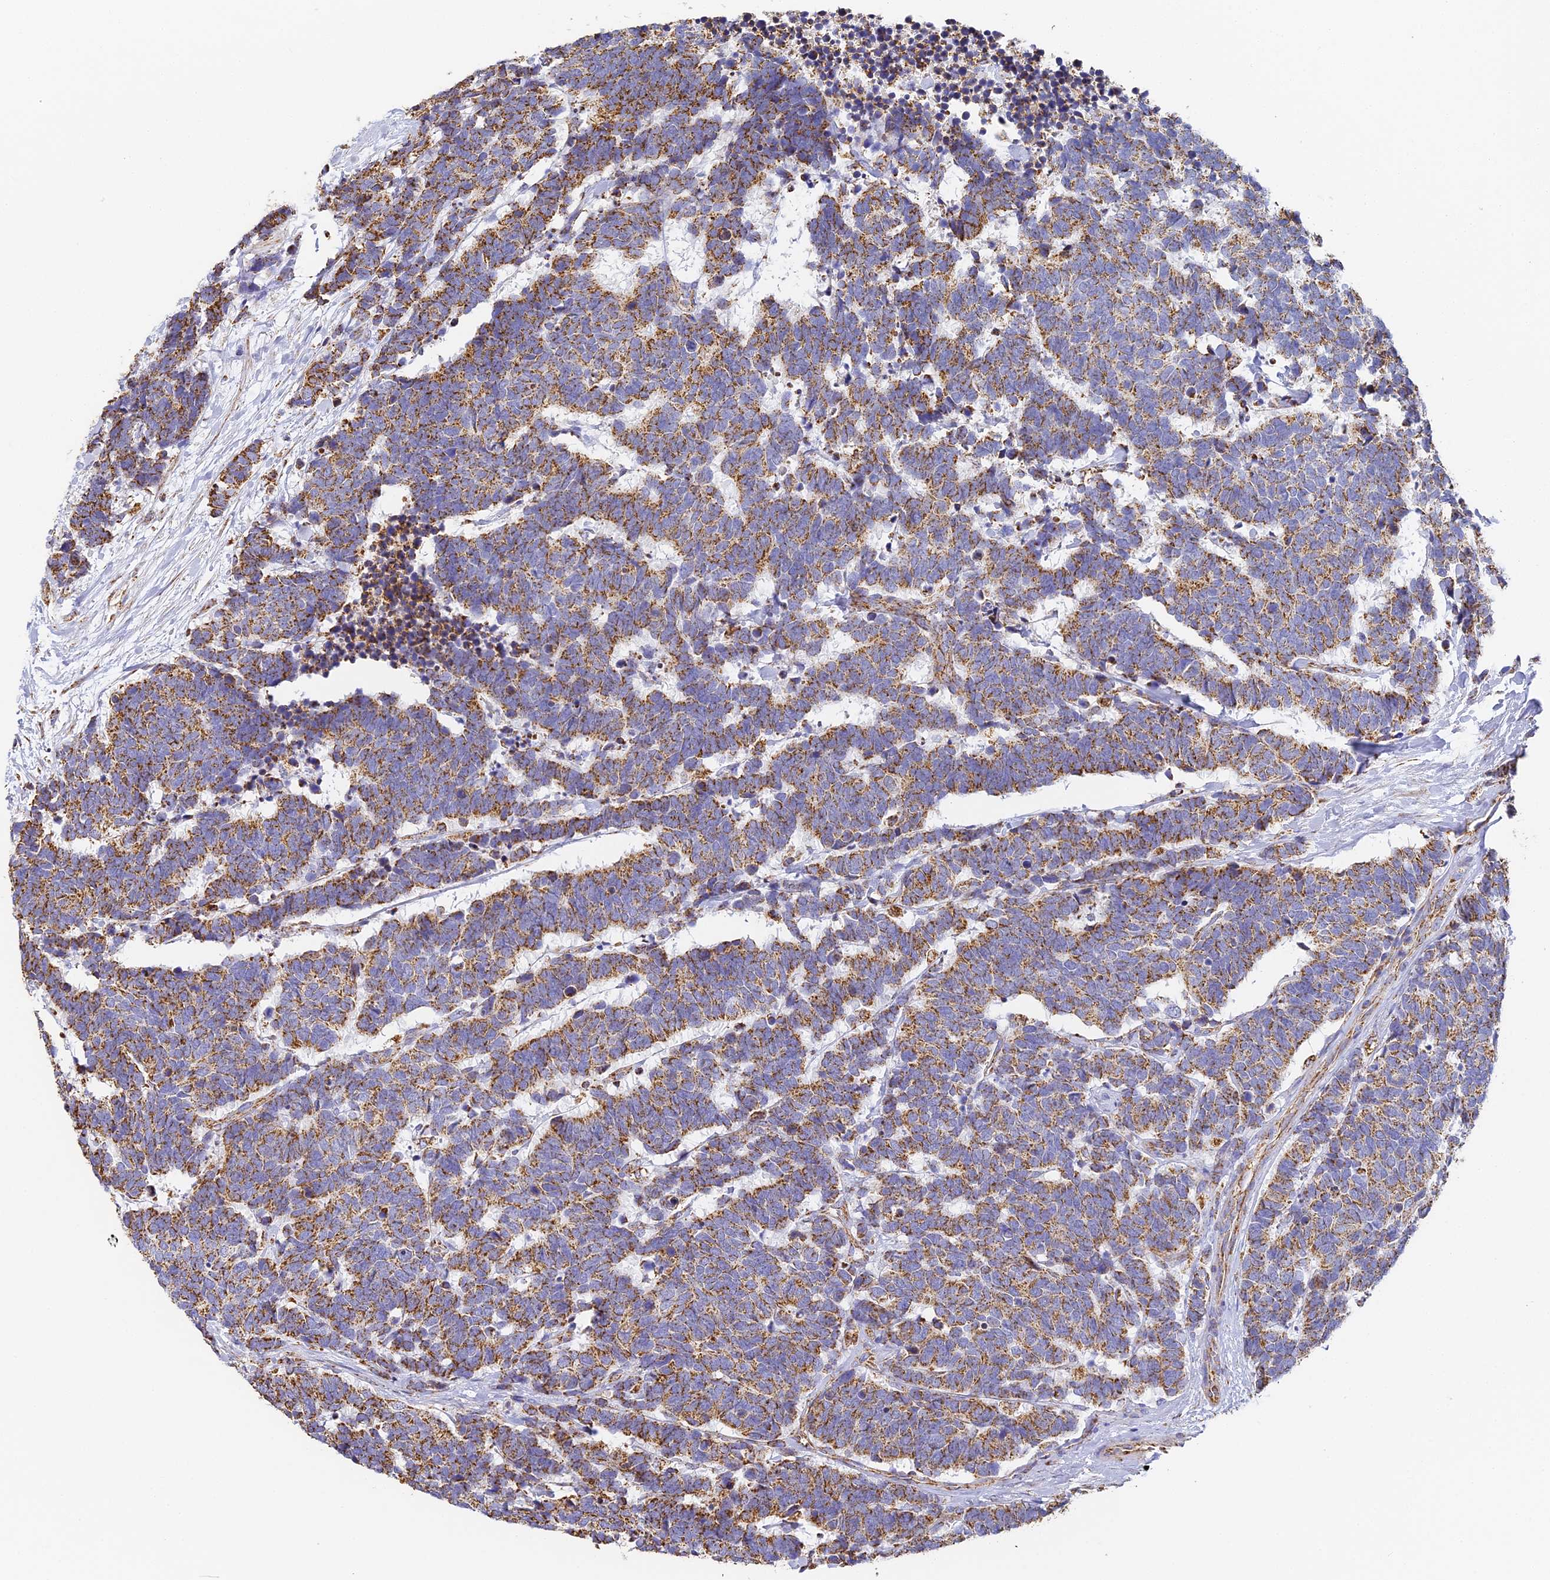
{"staining": {"intensity": "strong", "quantity": ">75%", "location": "cytoplasmic/membranous"}, "tissue": "carcinoid", "cell_type": "Tumor cells", "image_type": "cancer", "snomed": [{"axis": "morphology", "description": "Carcinoma, NOS"}, {"axis": "morphology", "description": "Carcinoid, malignant, NOS"}, {"axis": "topography", "description": "Urinary bladder"}], "caption": "Carcinoid tissue exhibits strong cytoplasmic/membranous staining in approximately >75% of tumor cells, visualized by immunohistochemistry.", "gene": "COX6C", "patient": {"sex": "male", "age": 57}}